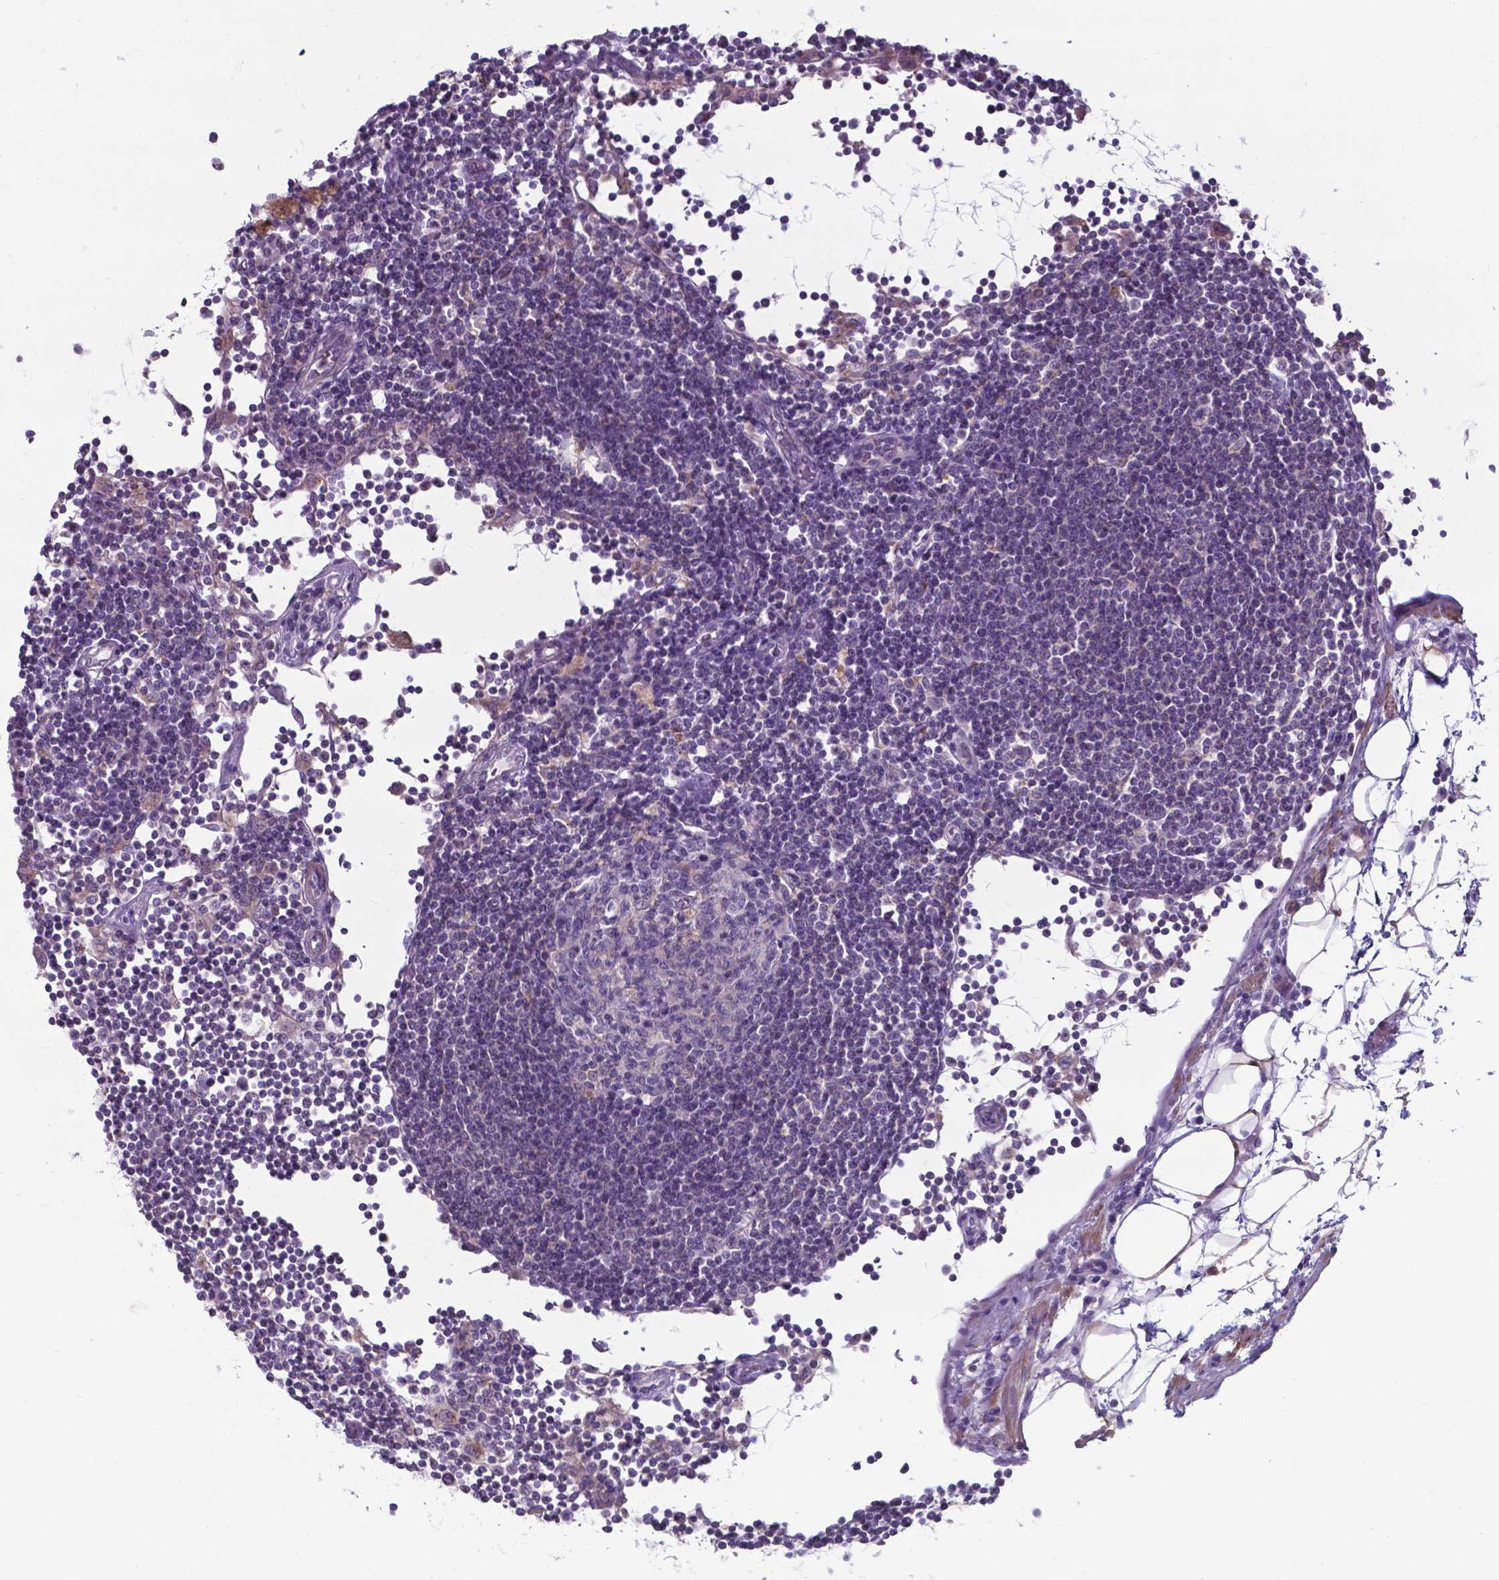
{"staining": {"intensity": "negative", "quantity": "none", "location": "none"}, "tissue": "lymph node", "cell_type": "Germinal center cells", "image_type": "normal", "snomed": [{"axis": "morphology", "description": "Normal tissue, NOS"}, {"axis": "topography", "description": "Lymph node"}], "caption": "Germinal center cells are negative for brown protein staining in unremarkable lymph node.", "gene": "AP5B1", "patient": {"sex": "female", "age": 72}}